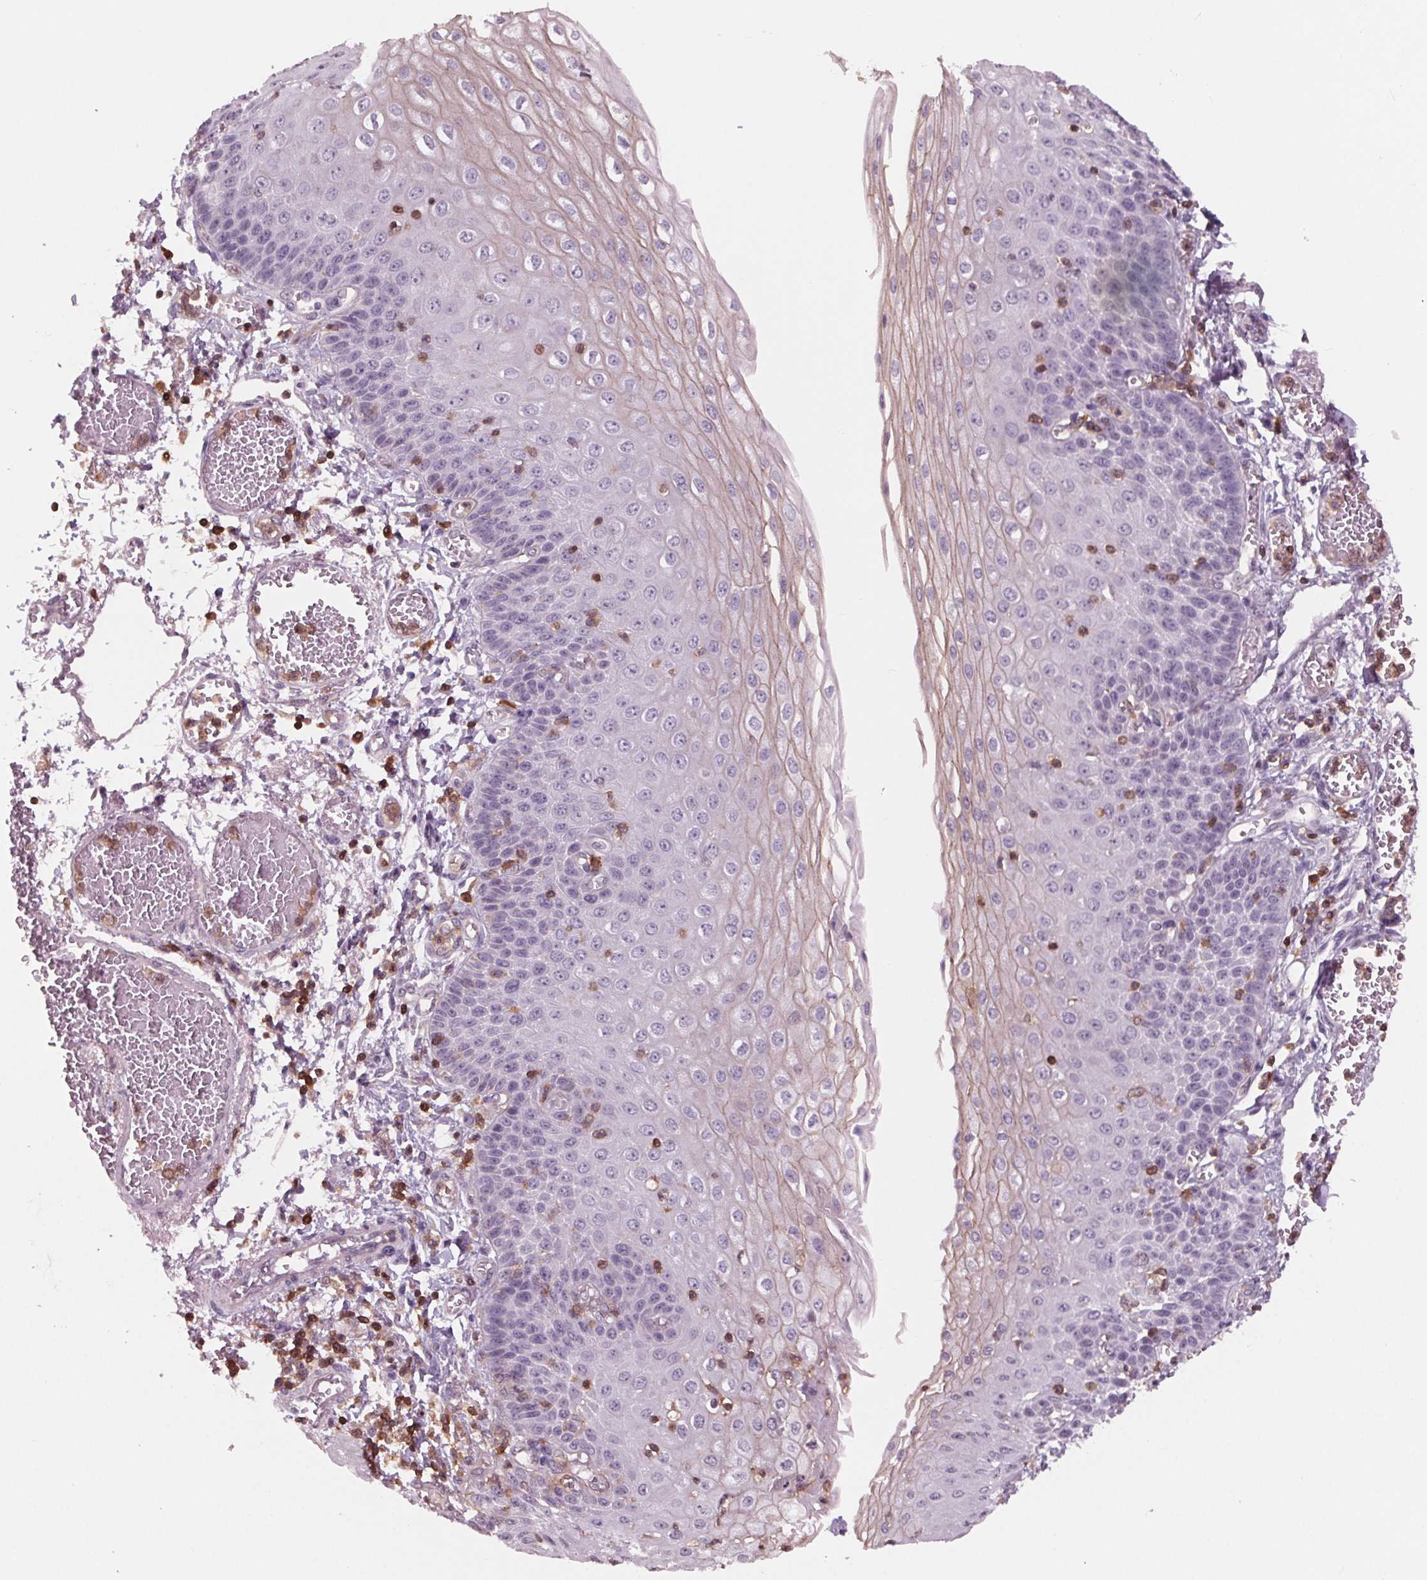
{"staining": {"intensity": "negative", "quantity": "none", "location": "none"}, "tissue": "esophagus", "cell_type": "Squamous epithelial cells", "image_type": "normal", "snomed": [{"axis": "morphology", "description": "Normal tissue, NOS"}, {"axis": "morphology", "description": "Adenocarcinoma, NOS"}, {"axis": "topography", "description": "Esophagus"}], "caption": "DAB immunohistochemical staining of normal human esophagus shows no significant positivity in squamous epithelial cells. The staining was performed using DAB to visualize the protein expression in brown, while the nuclei were stained in blue with hematoxylin (Magnification: 20x).", "gene": "ARHGAP25", "patient": {"sex": "male", "age": 81}}